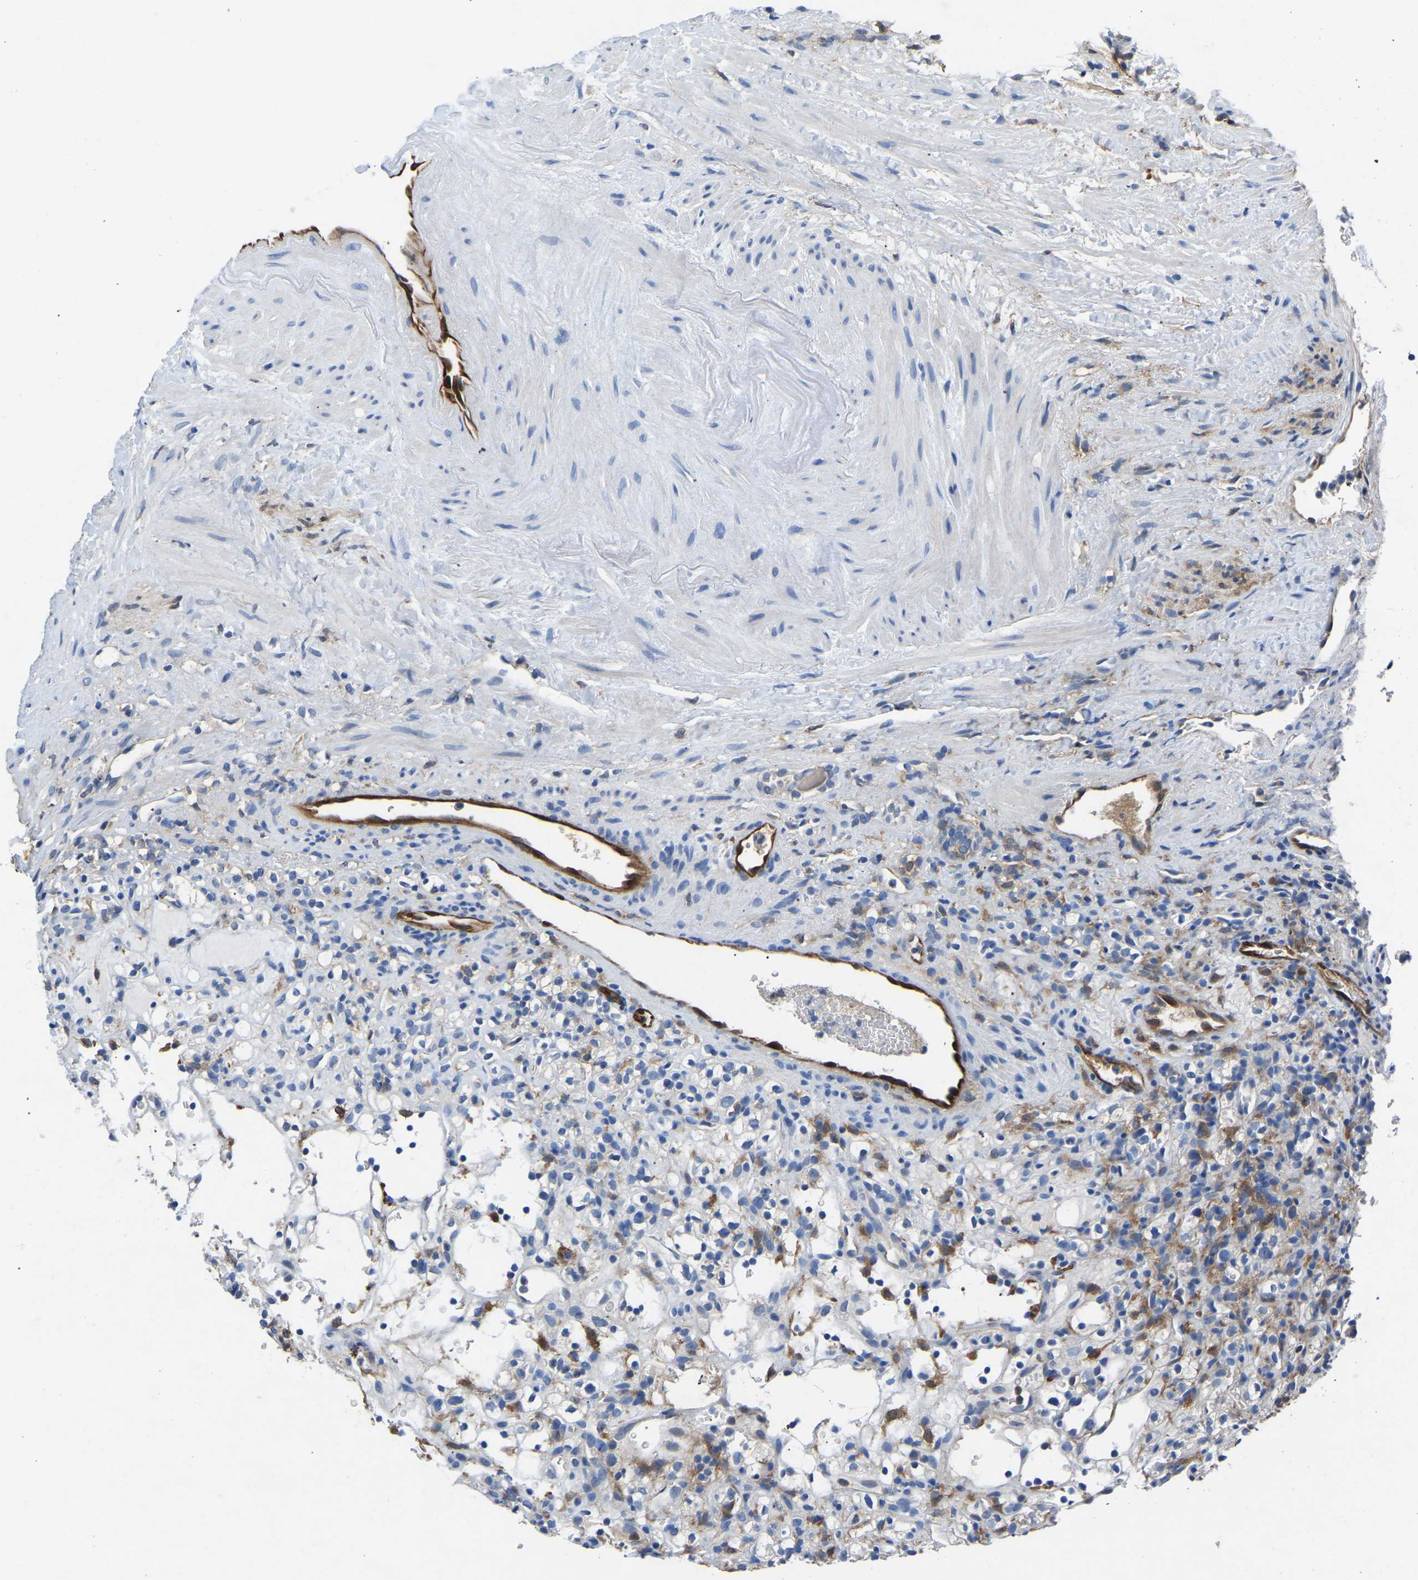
{"staining": {"intensity": "negative", "quantity": "none", "location": "none"}, "tissue": "renal cancer", "cell_type": "Tumor cells", "image_type": "cancer", "snomed": [{"axis": "morphology", "description": "Normal tissue, NOS"}, {"axis": "morphology", "description": "Adenocarcinoma, NOS"}, {"axis": "topography", "description": "Kidney"}], "caption": "Renal cancer stained for a protein using IHC demonstrates no positivity tumor cells.", "gene": "ATG2B", "patient": {"sex": "female", "age": 72}}